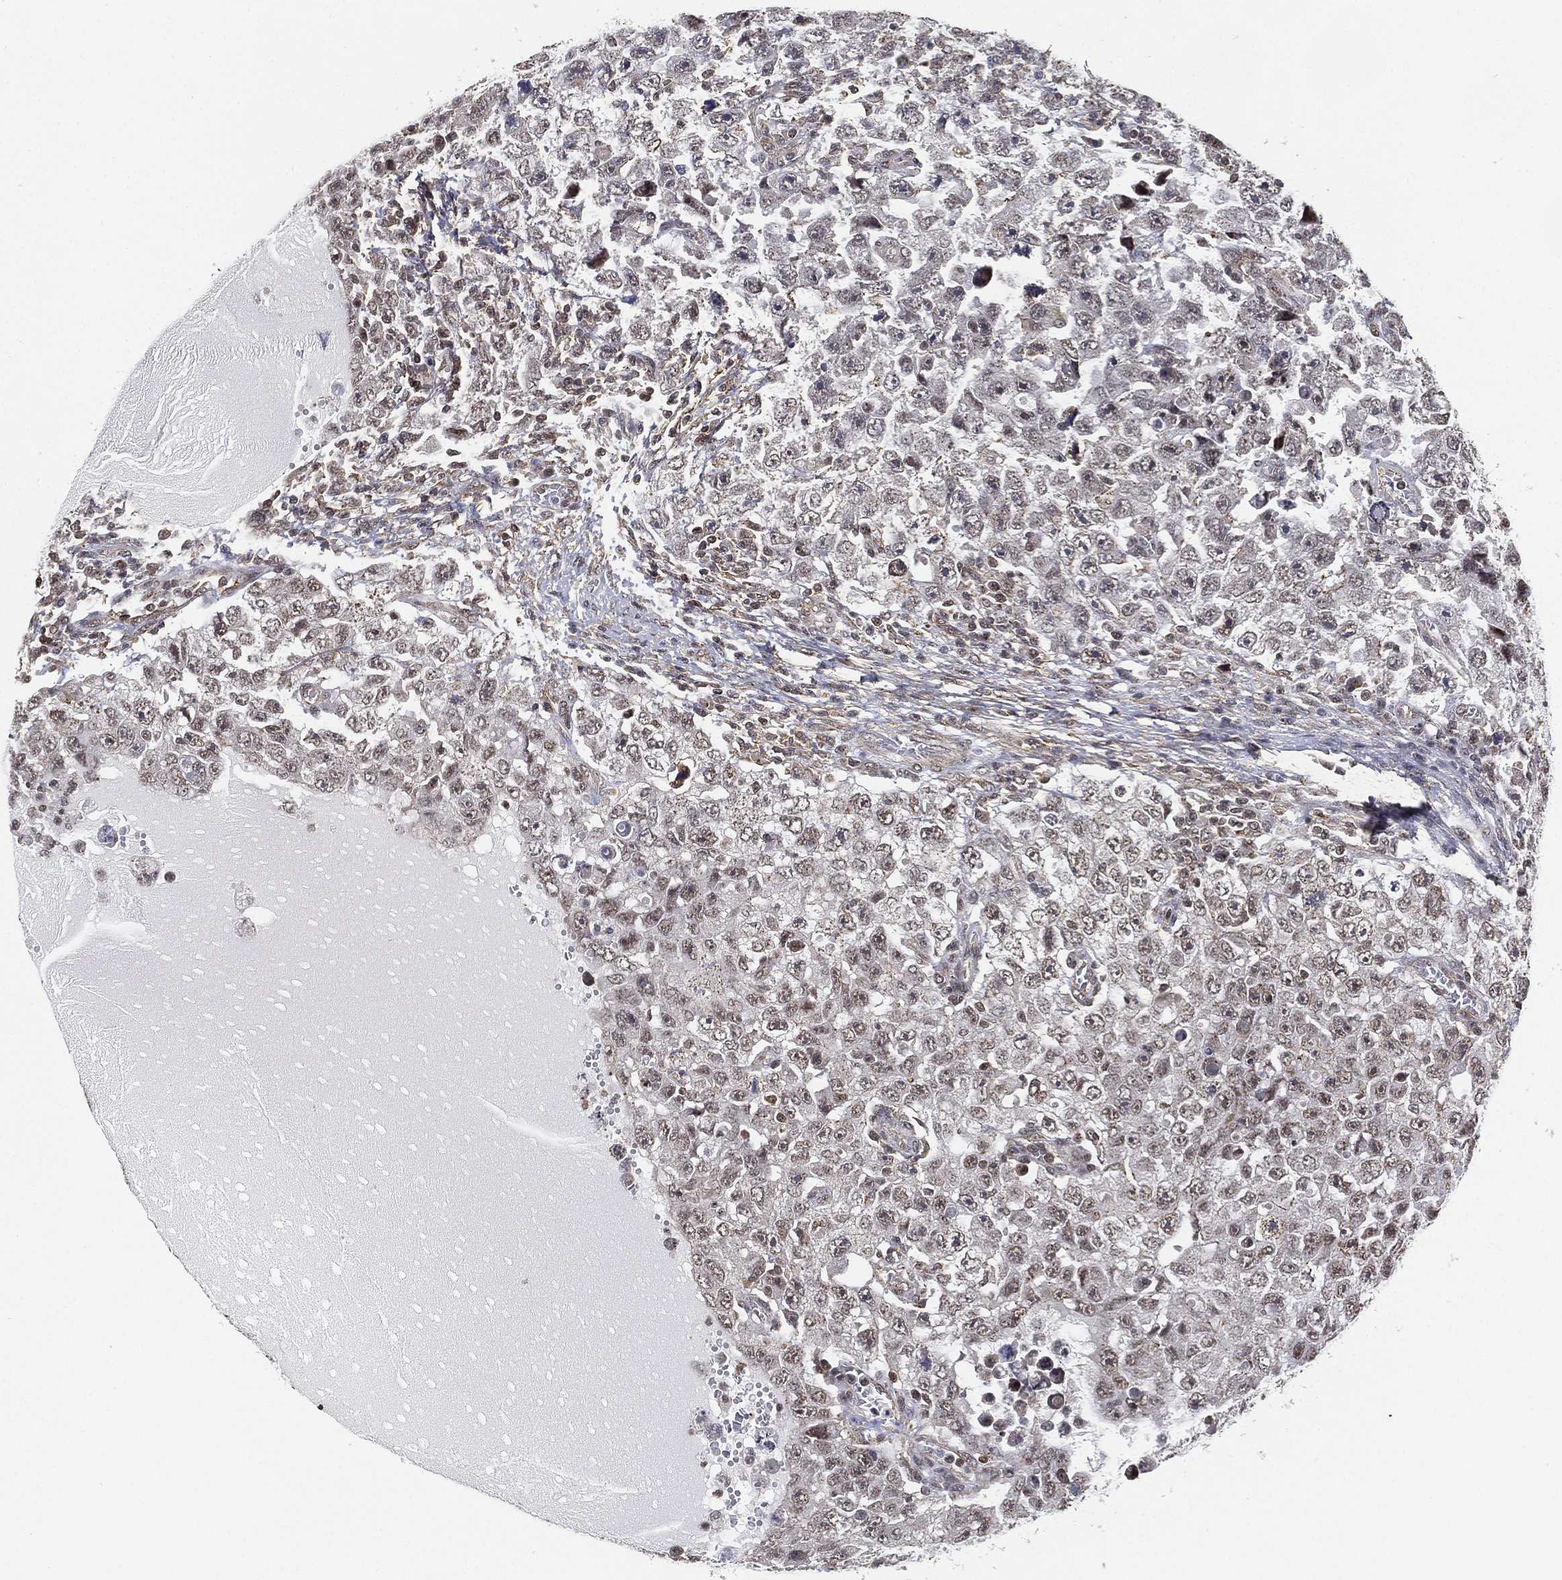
{"staining": {"intensity": "moderate", "quantity": "<25%", "location": "nuclear"}, "tissue": "testis cancer", "cell_type": "Tumor cells", "image_type": "cancer", "snomed": [{"axis": "morphology", "description": "Carcinoma, Embryonal, NOS"}, {"axis": "topography", "description": "Testis"}], "caption": "Approximately <25% of tumor cells in human testis cancer (embryonal carcinoma) reveal moderate nuclear protein expression as visualized by brown immunohistochemical staining.", "gene": "RSRC2", "patient": {"sex": "male", "age": 26}}